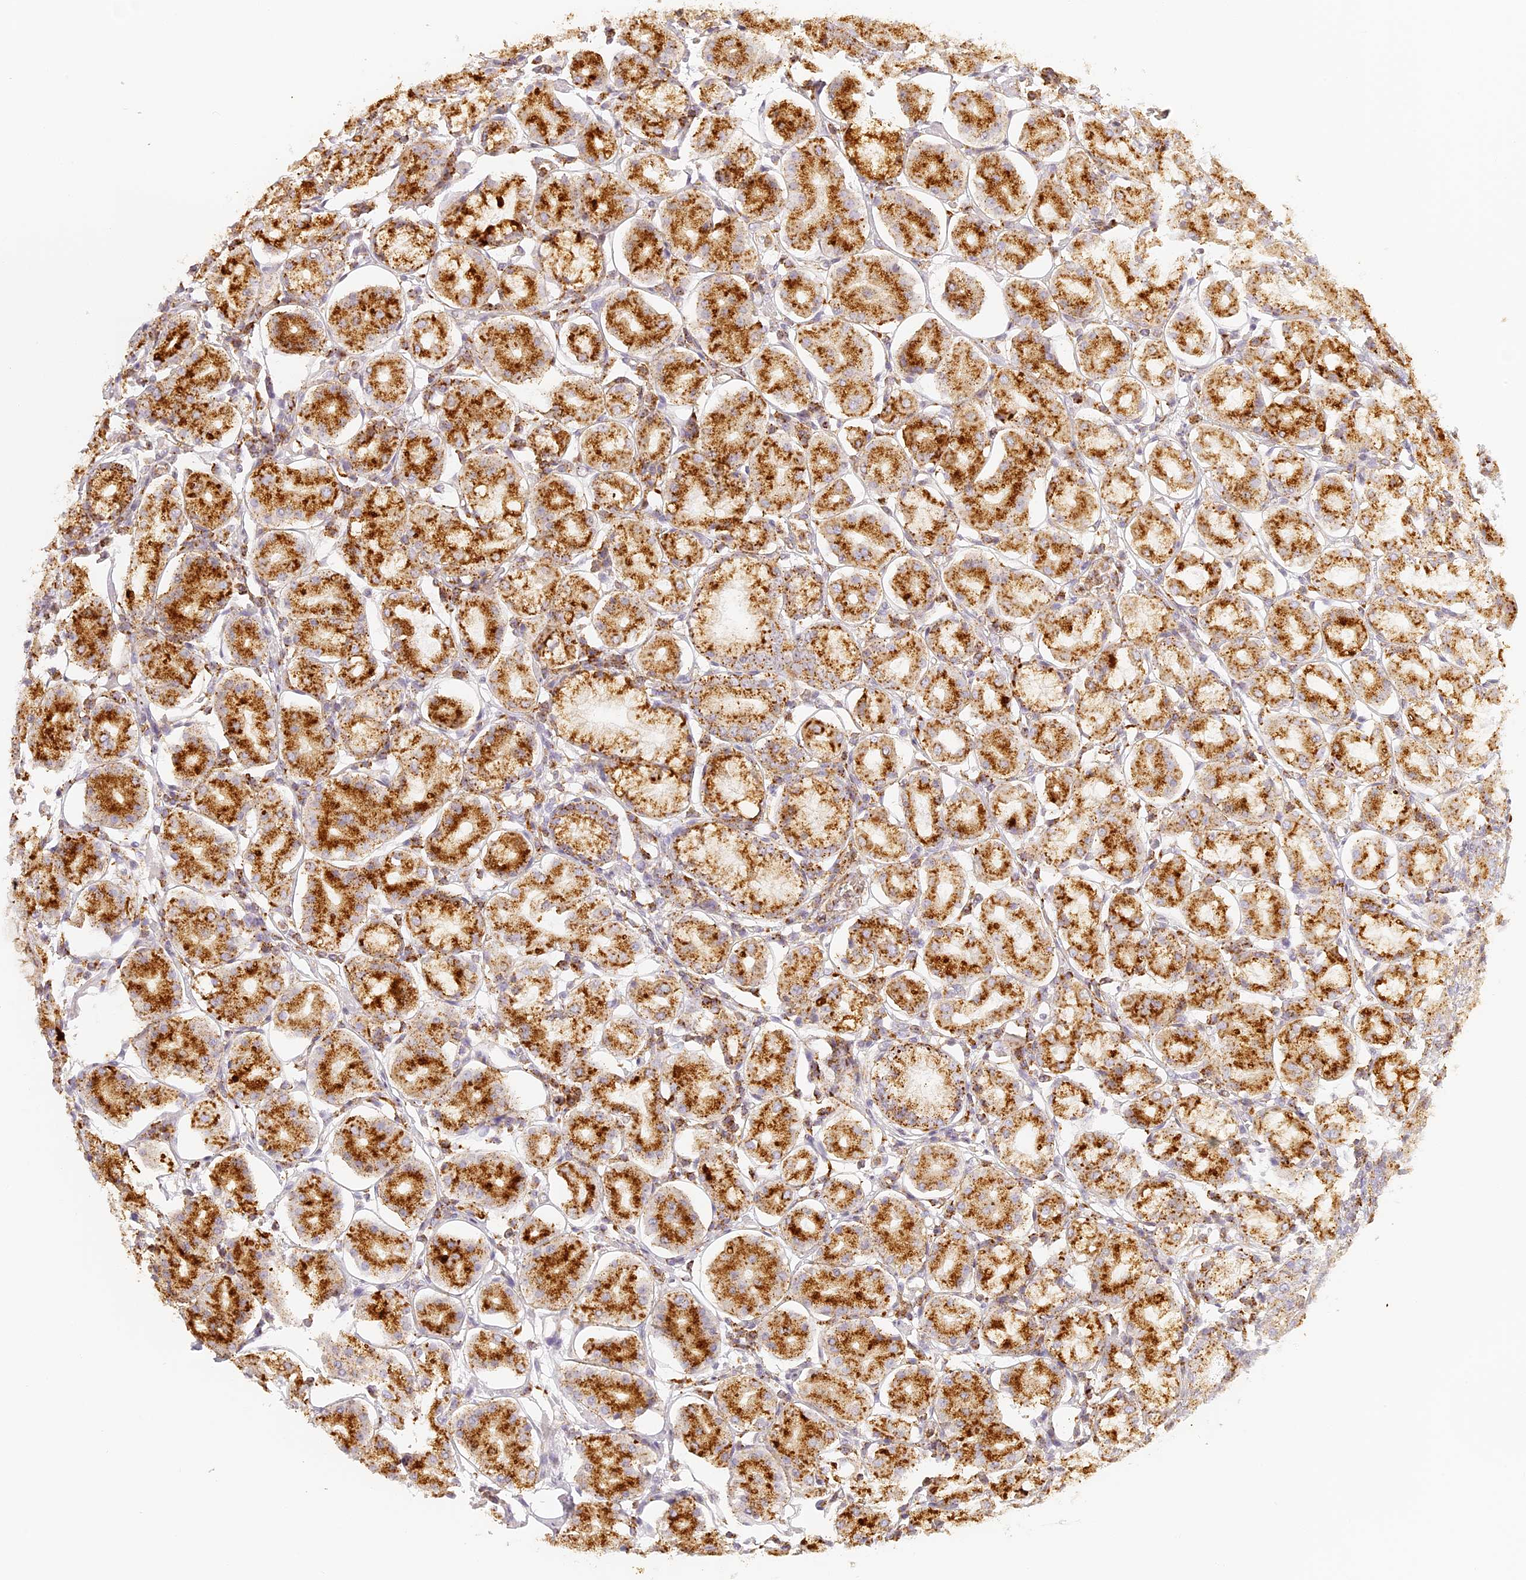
{"staining": {"intensity": "strong", "quantity": ">75%", "location": "cytoplasmic/membranous"}, "tissue": "stomach", "cell_type": "Glandular cells", "image_type": "normal", "snomed": [{"axis": "morphology", "description": "Normal tissue, NOS"}, {"axis": "topography", "description": "Stomach, lower"}], "caption": "Immunohistochemistry image of normal stomach: stomach stained using immunohistochemistry demonstrates high levels of strong protein expression localized specifically in the cytoplasmic/membranous of glandular cells, appearing as a cytoplasmic/membranous brown color.", "gene": "LAMP2", "patient": {"sex": "female", "age": 56}}